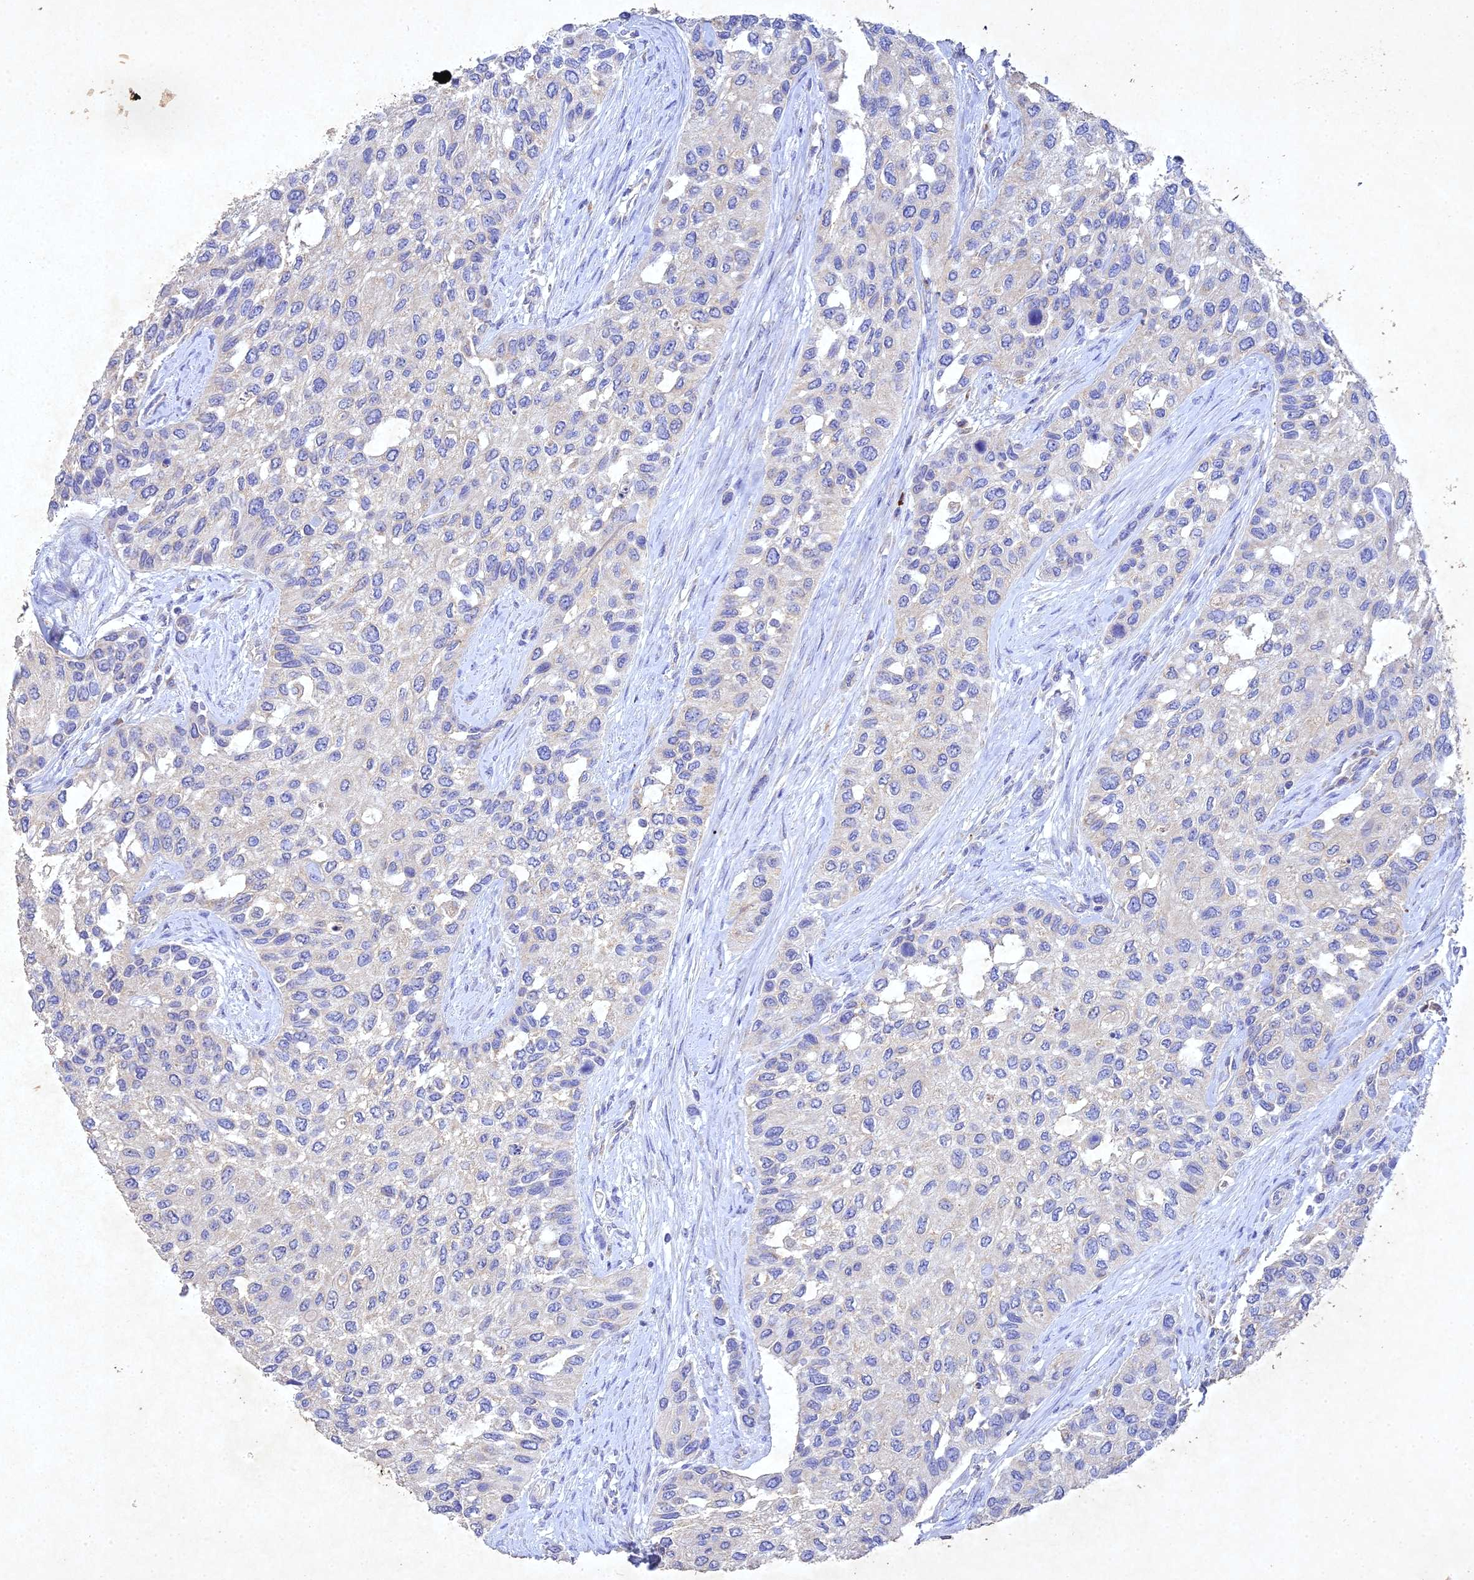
{"staining": {"intensity": "negative", "quantity": "none", "location": "none"}, "tissue": "urothelial cancer", "cell_type": "Tumor cells", "image_type": "cancer", "snomed": [{"axis": "morphology", "description": "Normal tissue, NOS"}, {"axis": "morphology", "description": "Urothelial carcinoma, High grade"}, {"axis": "topography", "description": "Vascular tissue"}, {"axis": "topography", "description": "Urinary bladder"}], "caption": "Immunohistochemistry of human high-grade urothelial carcinoma reveals no expression in tumor cells.", "gene": "NDUFV1", "patient": {"sex": "female", "age": 56}}